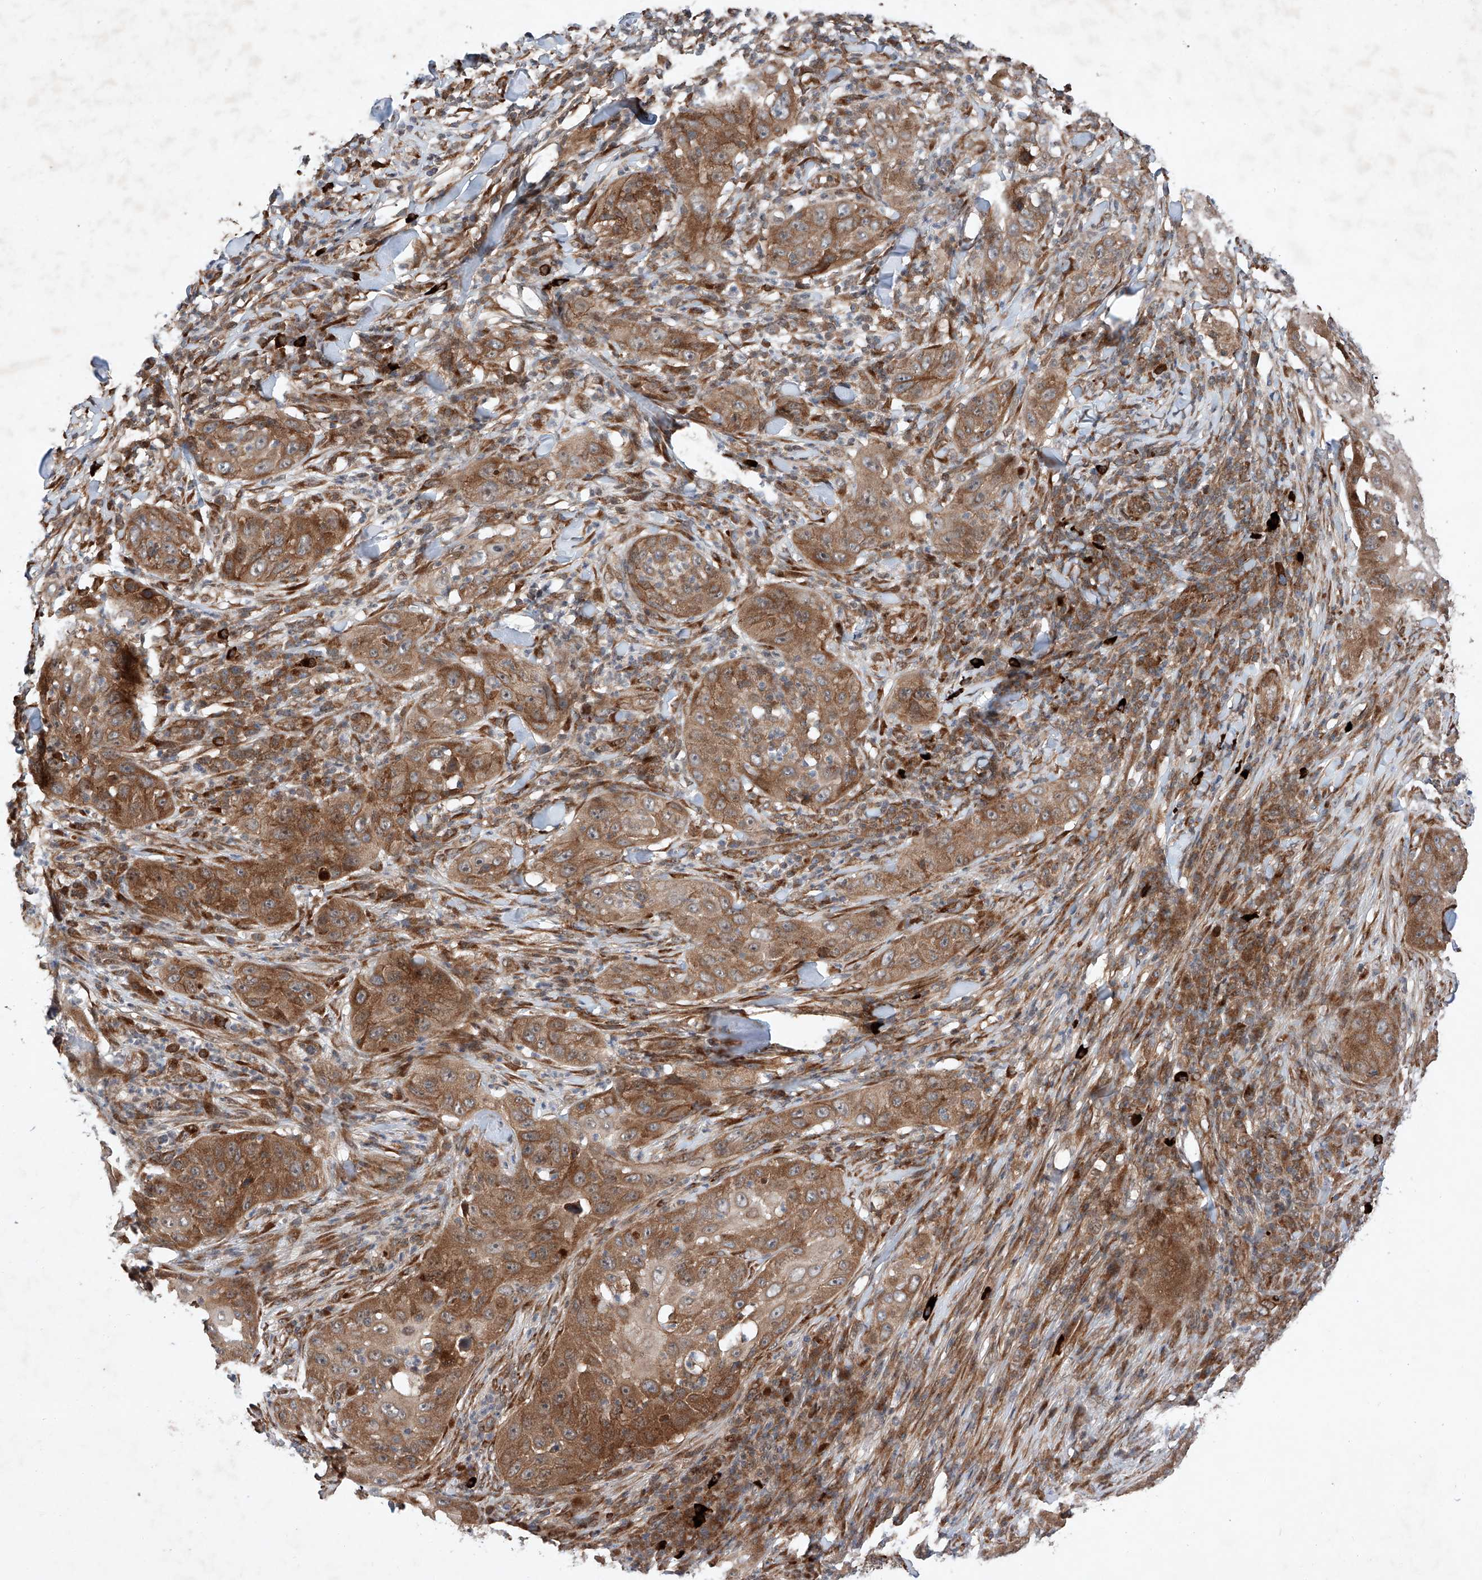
{"staining": {"intensity": "moderate", "quantity": ">75%", "location": "cytoplasmic/membranous"}, "tissue": "skin cancer", "cell_type": "Tumor cells", "image_type": "cancer", "snomed": [{"axis": "morphology", "description": "Squamous cell carcinoma, NOS"}, {"axis": "topography", "description": "Skin"}], "caption": "Human skin cancer stained with a brown dye displays moderate cytoplasmic/membranous positive expression in about >75% of tumor cells.", "gene": "ZFP28", "patient": {"sex": "female", "age": 44}}